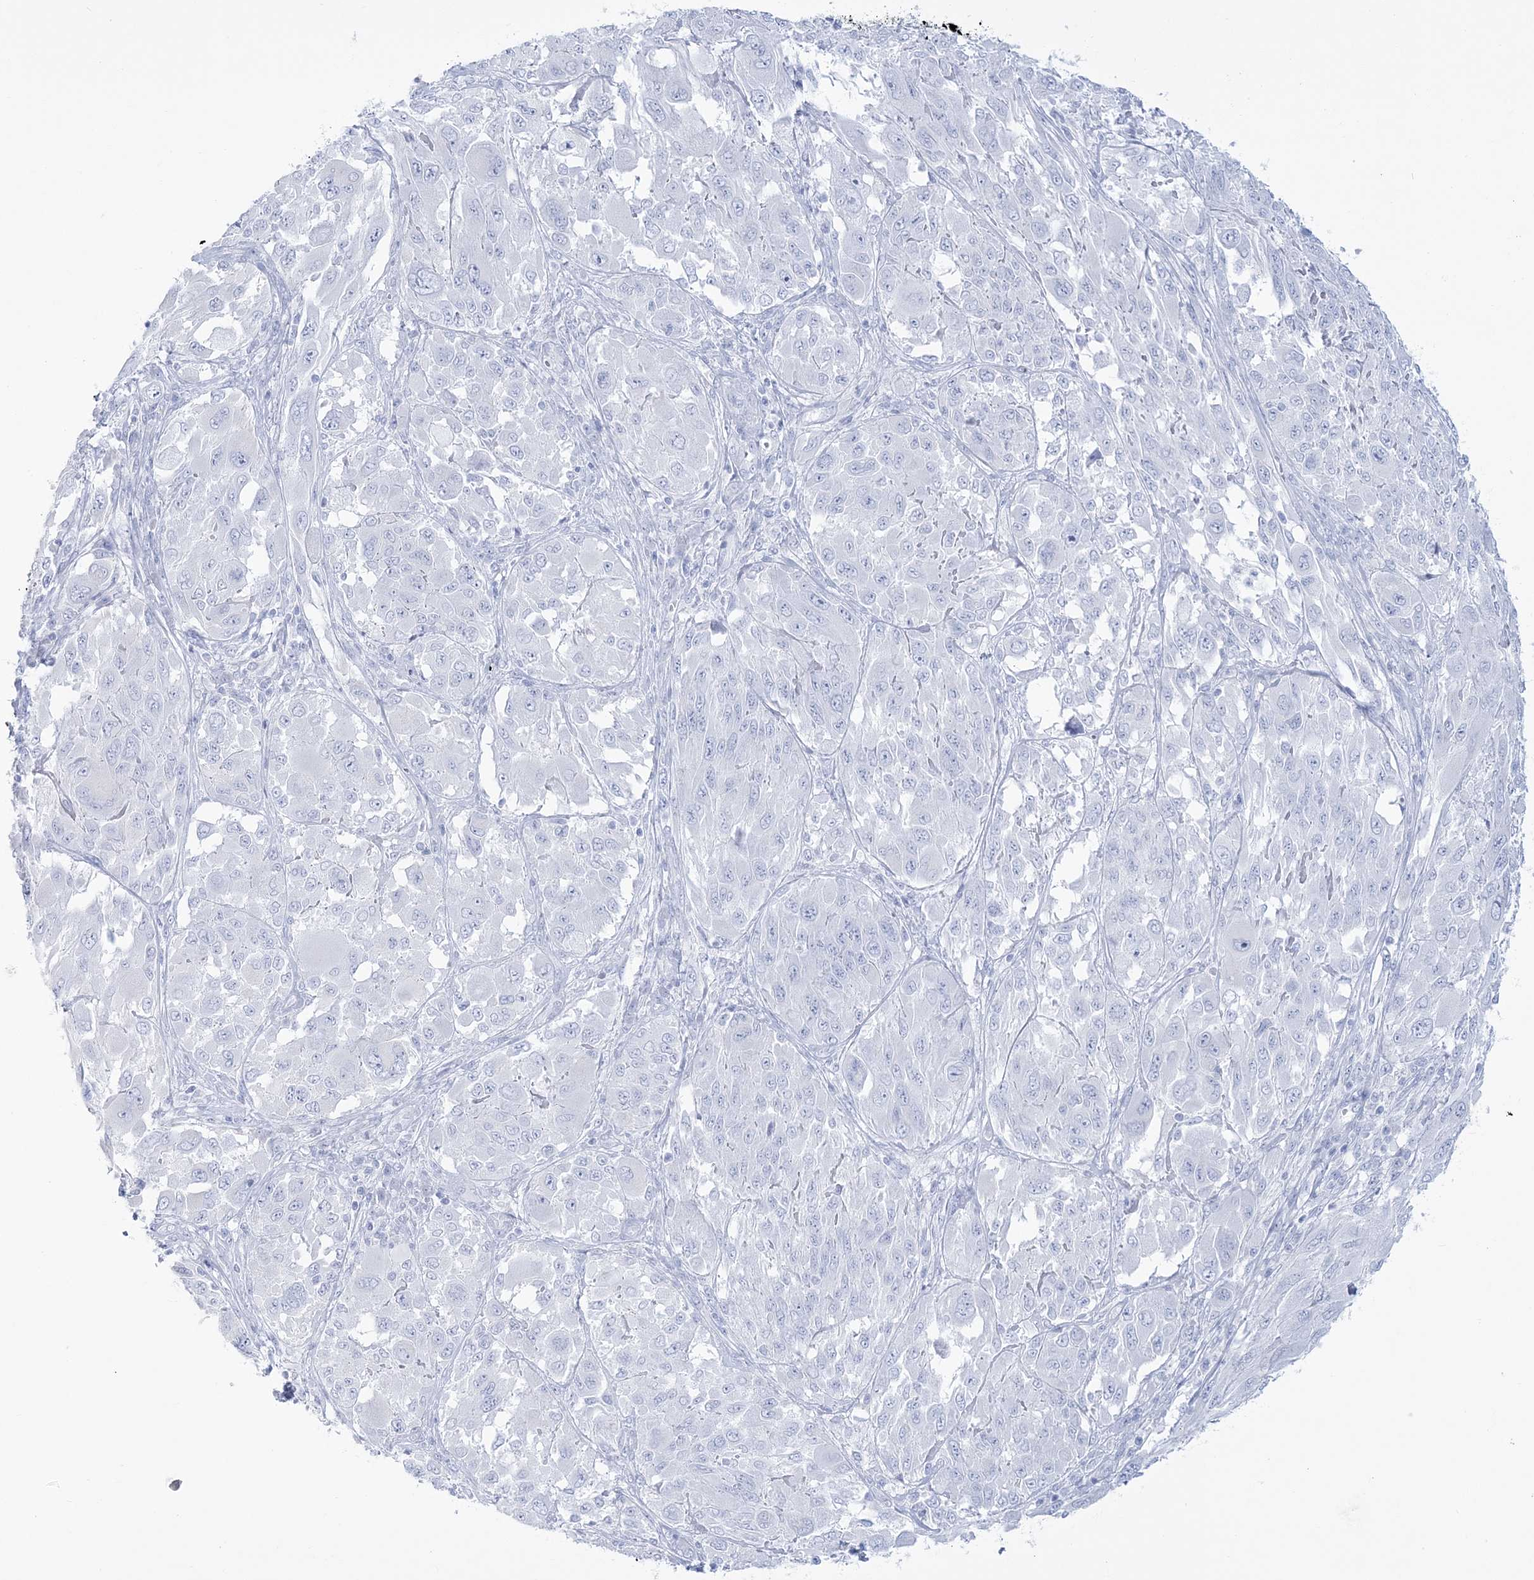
{"staining": {"intensity": "negative", "quantity": "none", "location": "none"}, "tissue": "melanoma", "cell_type": "Tumor cells", "image_type": "cancer", "snomed": [{"axis": "morphology", "description": "Malignant melanoma, NOS"}, {"axis": "topography", "description": "Skin"}], "caption": "Malignant melanoma stained for a protein using immunohistochemistry (IHC) demonstrates no expression tumor cells.", "gene": "RBP2", "patient": {"sex": "female", "age": 91}}